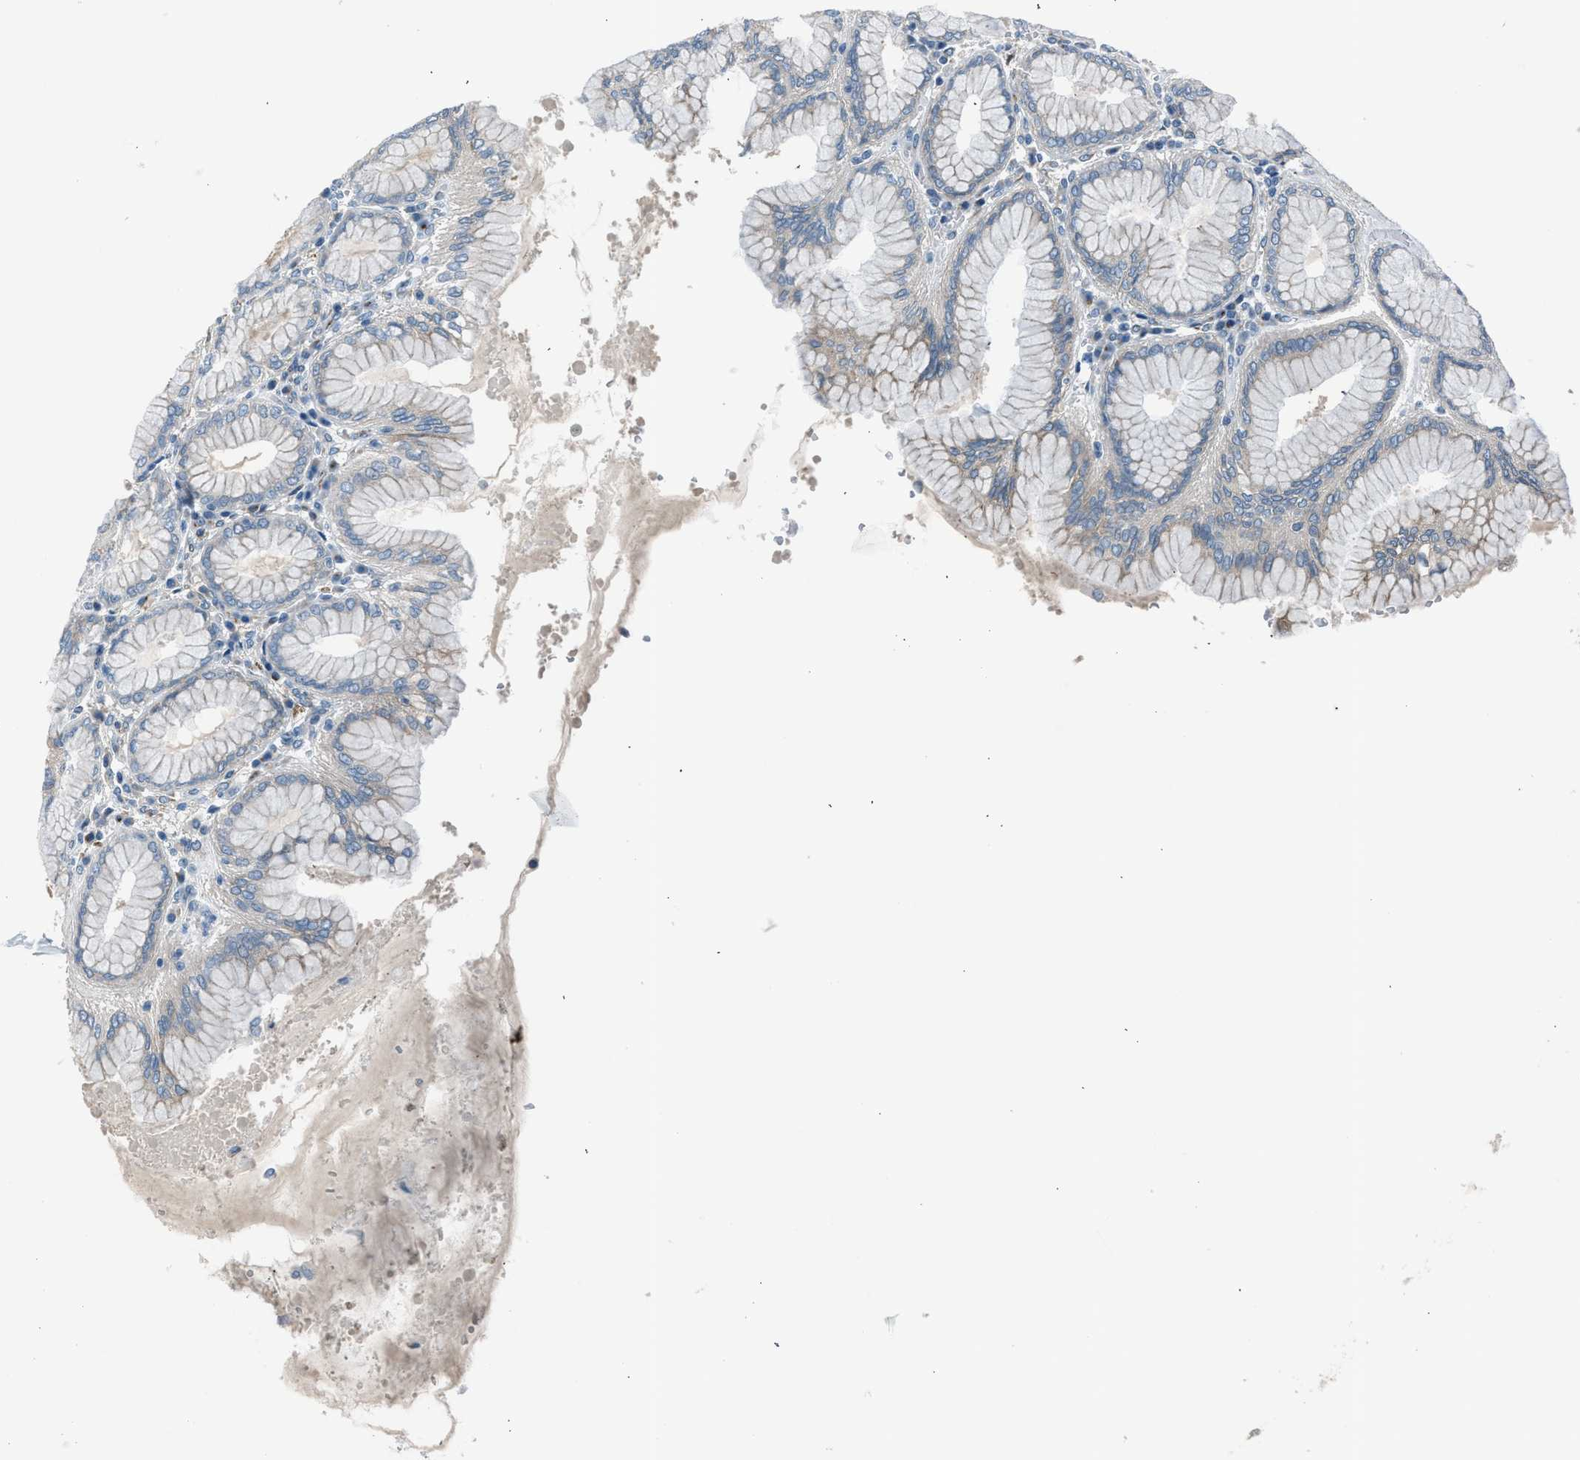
{"staining": {"intensity": "moderate", "quantity": "<25%", "location": "cytoplasmic/membranous"}, "tissue": "stomach", "cell_type": "Glandular cells", "image_type": "normal", "snomed": [{"axis": "morphology", "description": "Normal tissue, NOS"}, {"axis": "topography", "description": "Stomach"}, {"axis": "topography", "description": "Stomach, lower"}], "caption": "The micrograph shows a brown stain indicating the presence of a protein in the cytoplasmic/membranous of glandular cells in stomach. (Stains: DAB (3,3'-diaminobenzidine) in brown, nuclei in blue, Microscopy: brightfield microscopy at high magnification).", "gene": "RNF41", "patient": {"sex": "female", "age": 56}}